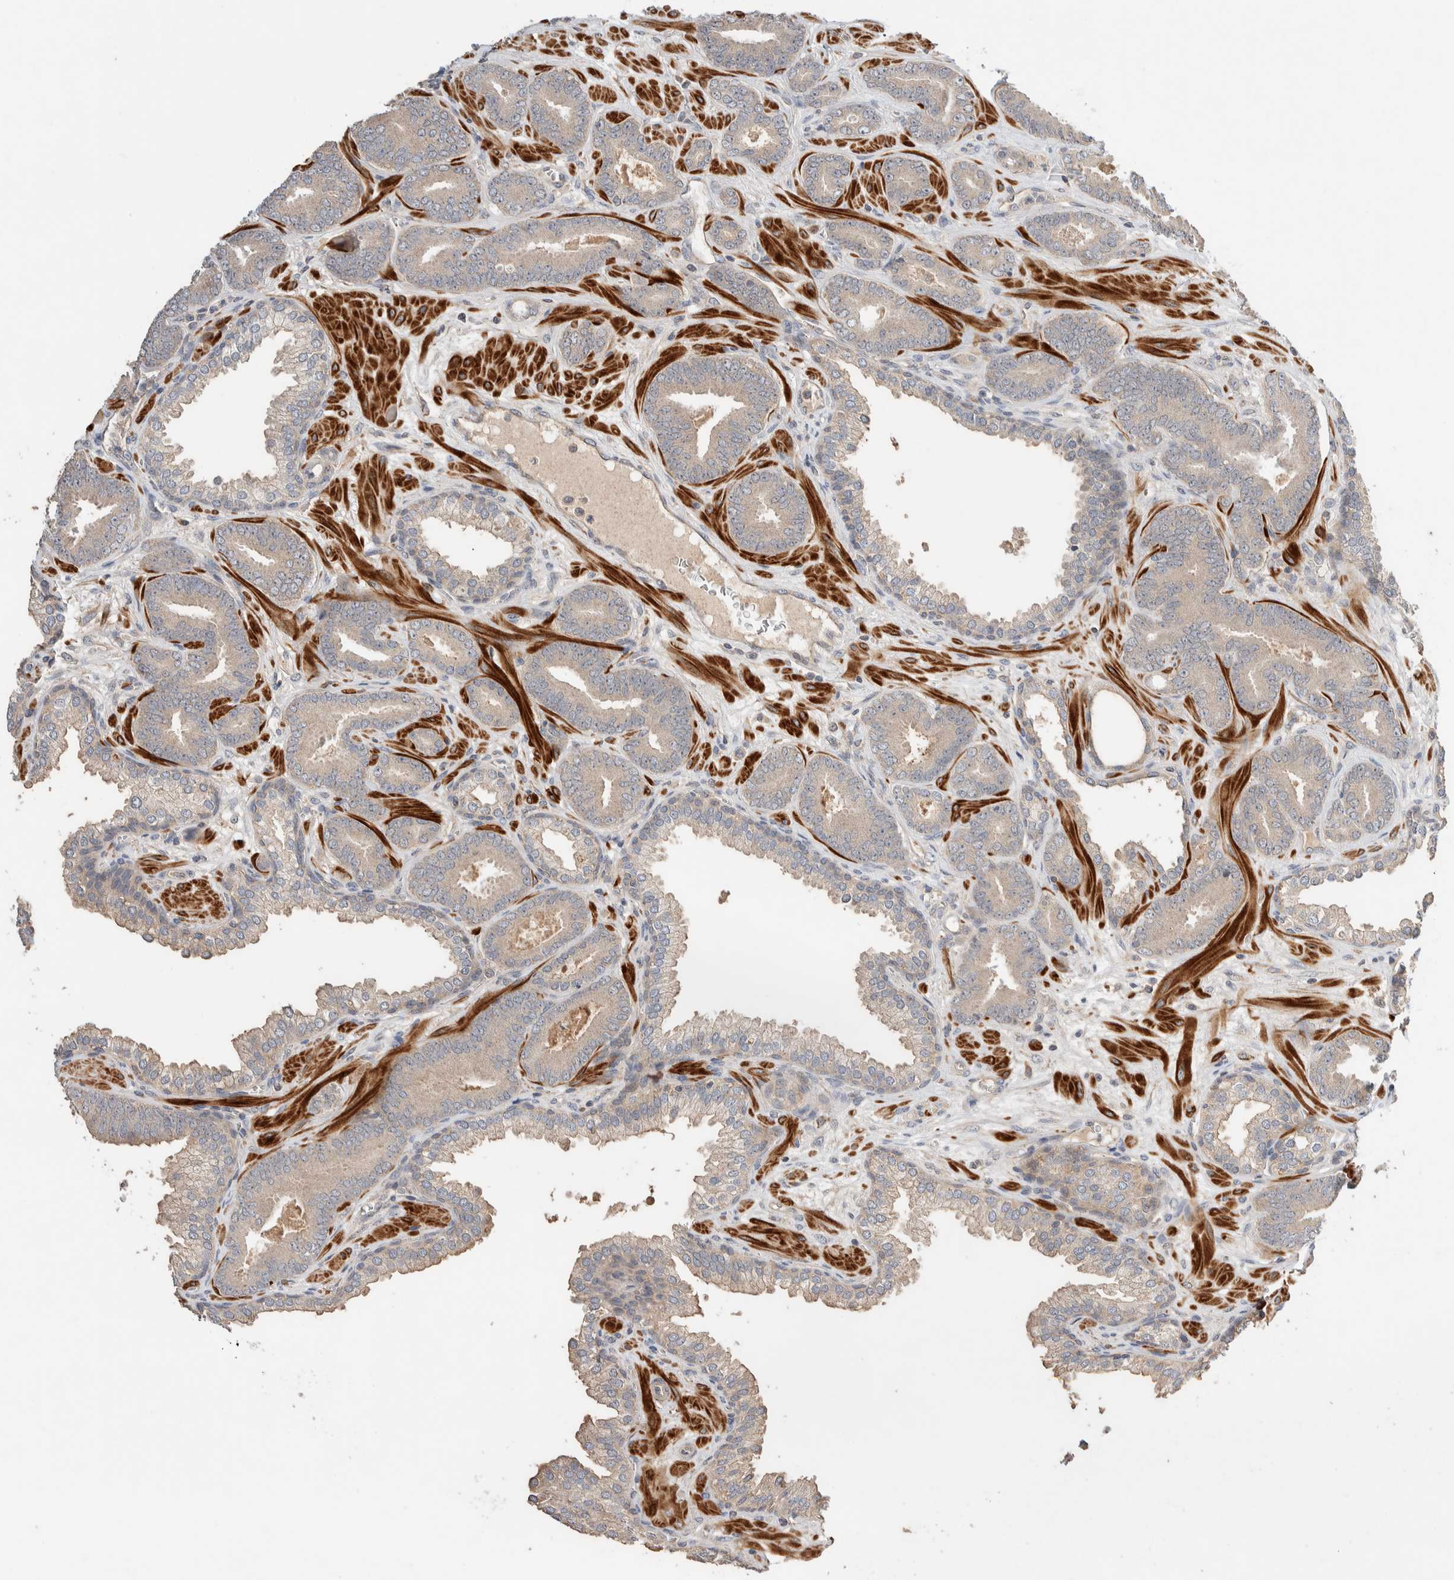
{"staining": {"intensity": "negative", "quantity": "none", "location": "none"}, "tissue": "prostate cancer", "cell_type": "Tumor cells", "image_type": "cancer", "snomed": [{"axis": "morphology", "description": "Adenocarcinoma, Low grade"}, {"axis": "topography", "description": "Prostate"}], "caption": "DAB (3,3'-diaminobenzidine) immunohistochemical staining of human prostate adenocarcinoma (low-grade) demonstrates no significant positivity in tumor cells.", "gene": "WDR91", "patient": {"sex": "male", "age": 62}}